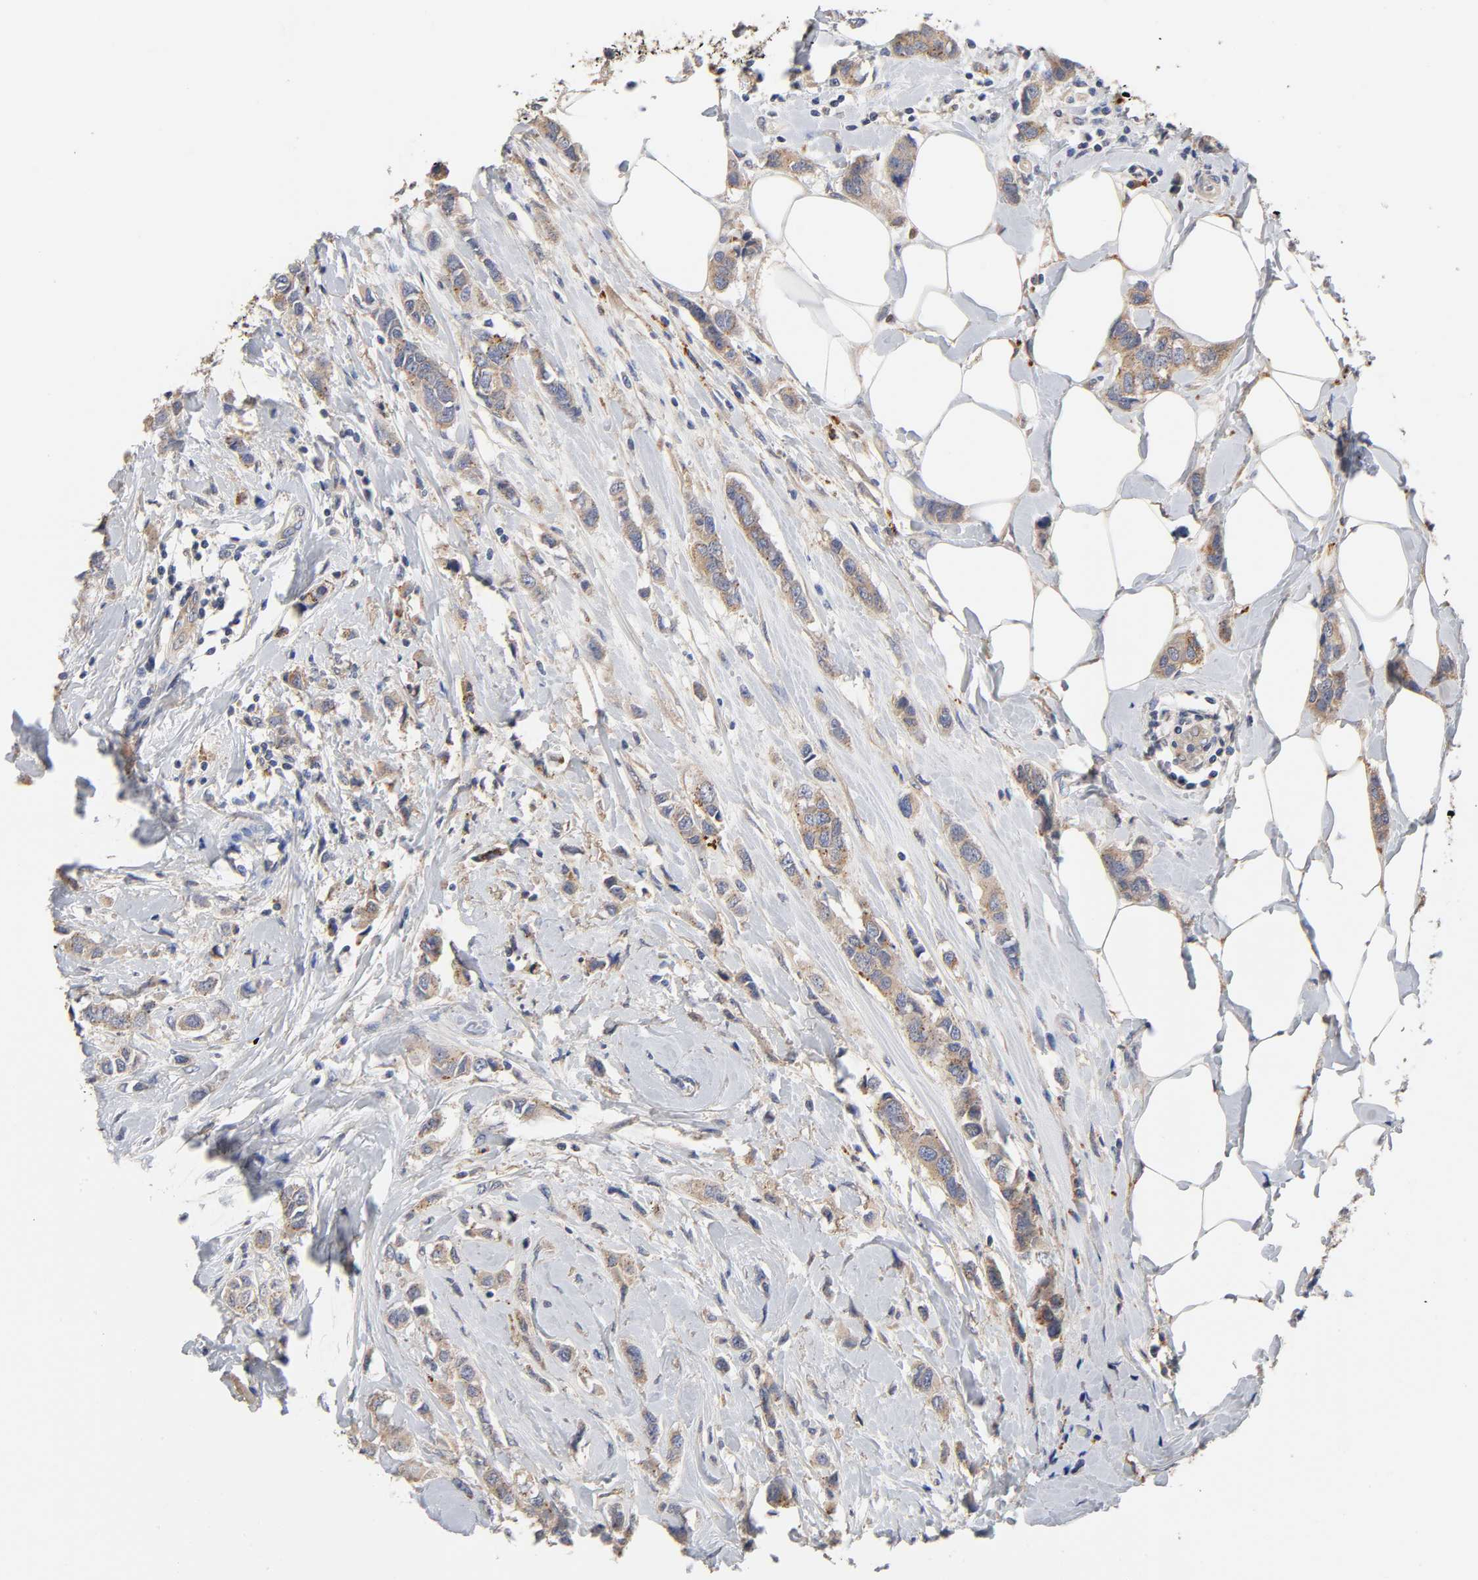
{"staining": {"intensity": "moderate", "quantity": ">75%", "location": "cytoplasmic/membranous"}, "tissue": "breast cancer", "cell_type": "Tumor cells", "image_type": "cancer", "snomed": [{"axis": "morphology", "description": "Duct carcinoma"}, {"axis": "topography", "description": "Breast"}], "caption": "Human breast cancer (intraductal carcinoma) stained for a protein (brown) exhibits moderate cytoplasmic/membranous positive expression in about >75% of tumor cells.", "gene": "C17orf75", "patient": {"sex": "female", "age": 50}}